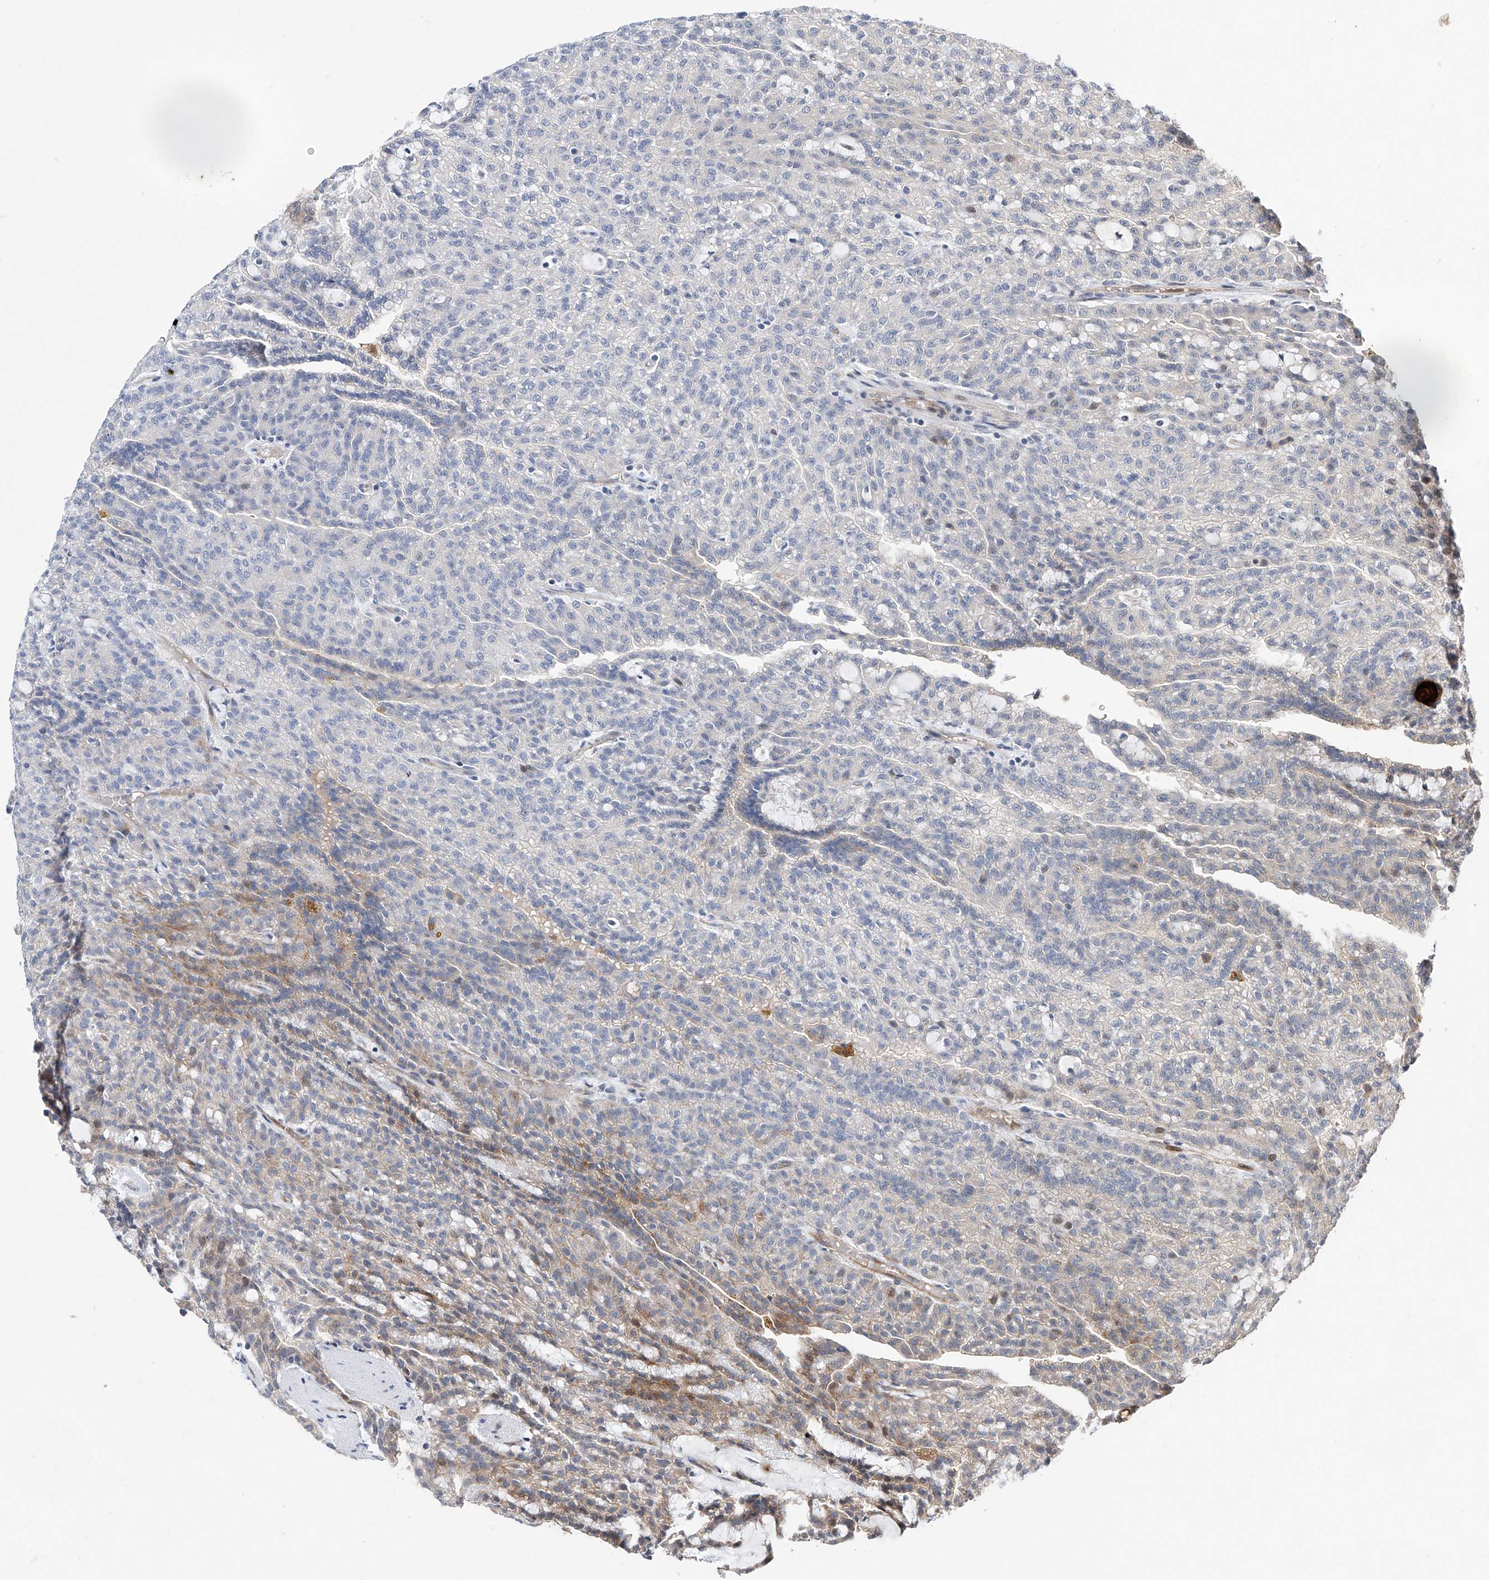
{"staining": {"intensity": "moderate", "quantity": "<25%", "location": "cytoplasmic/membranous"}, "tissue": "renal cancer", "cell_type": "Tumor cells", "image_type": "cancer", "snomed": [{"axis": "morphology", "description": "Adenocarcinoma, NOS"}, {"axis": "topography", "description": "Kidney"}], "caption": "The micrograph demonstrates immunohistochemical staining of renal cancer. There is moderate cytoplasmic/membranous expression is identified in about <25% of tumor cells.", "gene": "FUCA2", "patient": {"sex": "male", "age": 63}}